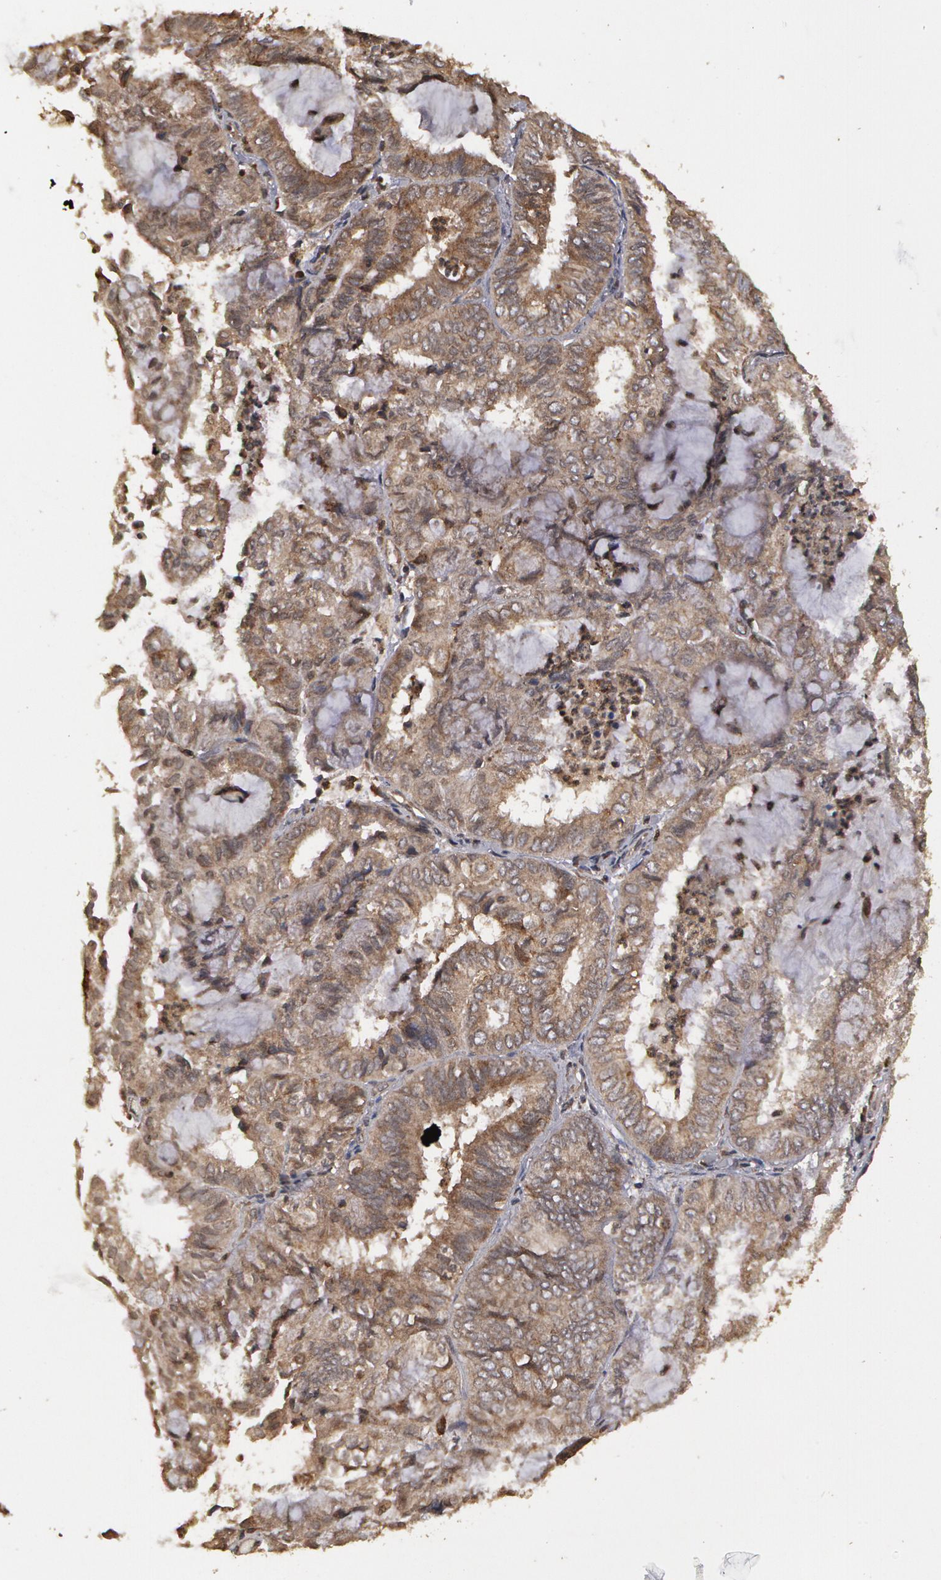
{"staining": {"intensity": "weak", "quantity": ">75%", "location": "cytoplasmic/membranous"}, "tissue": "endometrial cancer", "cell_type": "Tumor cells", "image_type": "cancer", "snomed": [{"axis": "morphology", "description": "Adenocarcinoma, NOS"}, {"axis": "topography", "description": "Endometrium"}], "caption": "This micrograph displays immunohistochemistry staining of human endometrial cancer (adenocarcinoma), with low weak cytoplasmic/membranous expression in about >75% of tumor cells.", "gene": "CALR", "patient": {"sex": "female", "age": 59}}